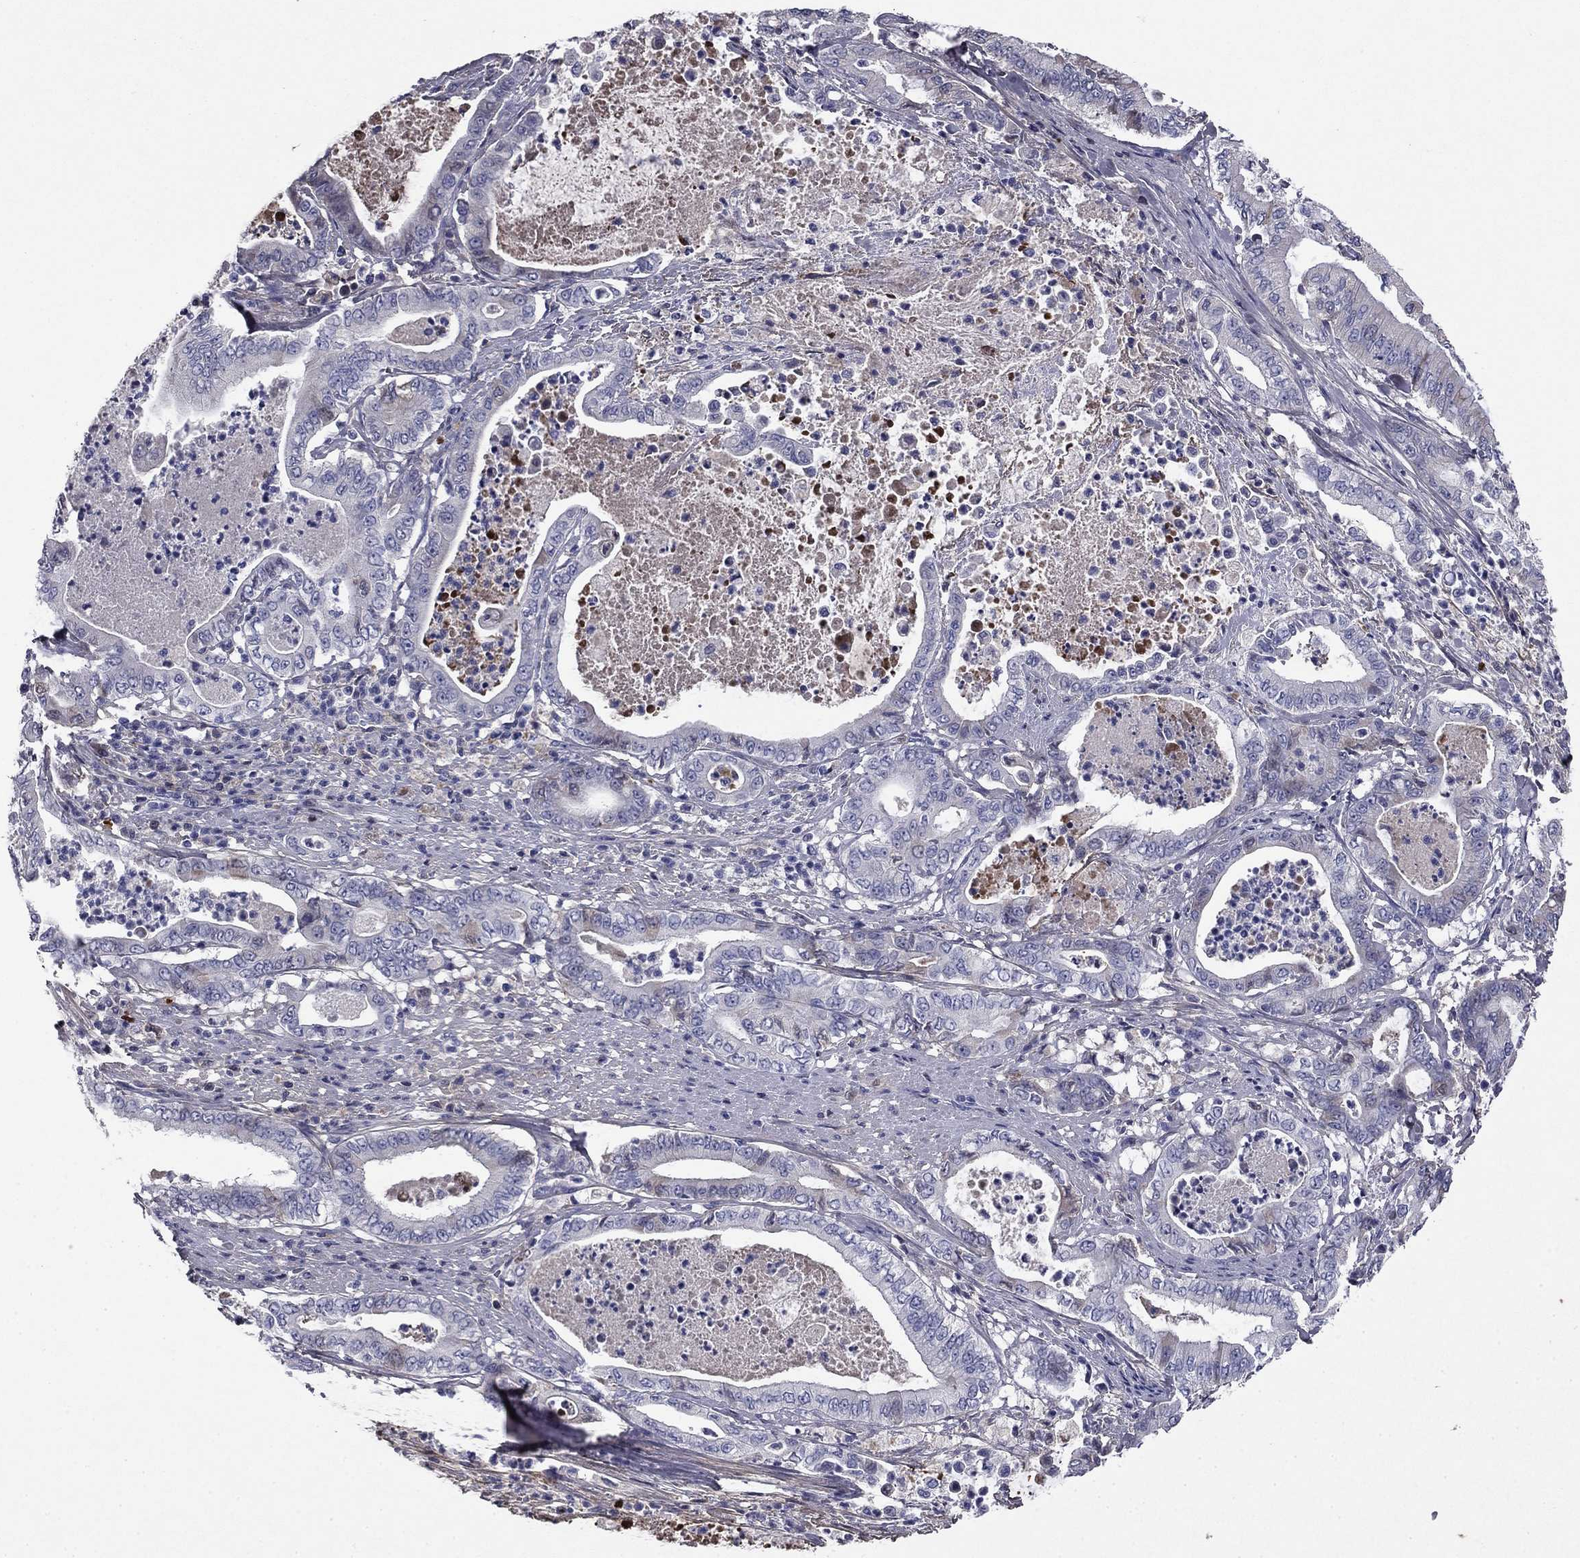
{"staining": {"intensity": "negative", "quantity": "none", "location": "none"}, "tissue": "pancreatic cancer", "cell_type": "Tumor cells", "image_type": "cancer", "snomed": [{"axis": "morphology", "description": "Adenocarcinoma, NOS"}, {"axis": "topography", "description": "Pancreas"}], "caption": "High power microscopy micrograph of an immunohistochemistry histopathology image of pancreatic adenocarcinoma, revealing no significant expression in tumor cells.", "gene": "COL2A1", "patient": {"sex": "male", "age": 71}}